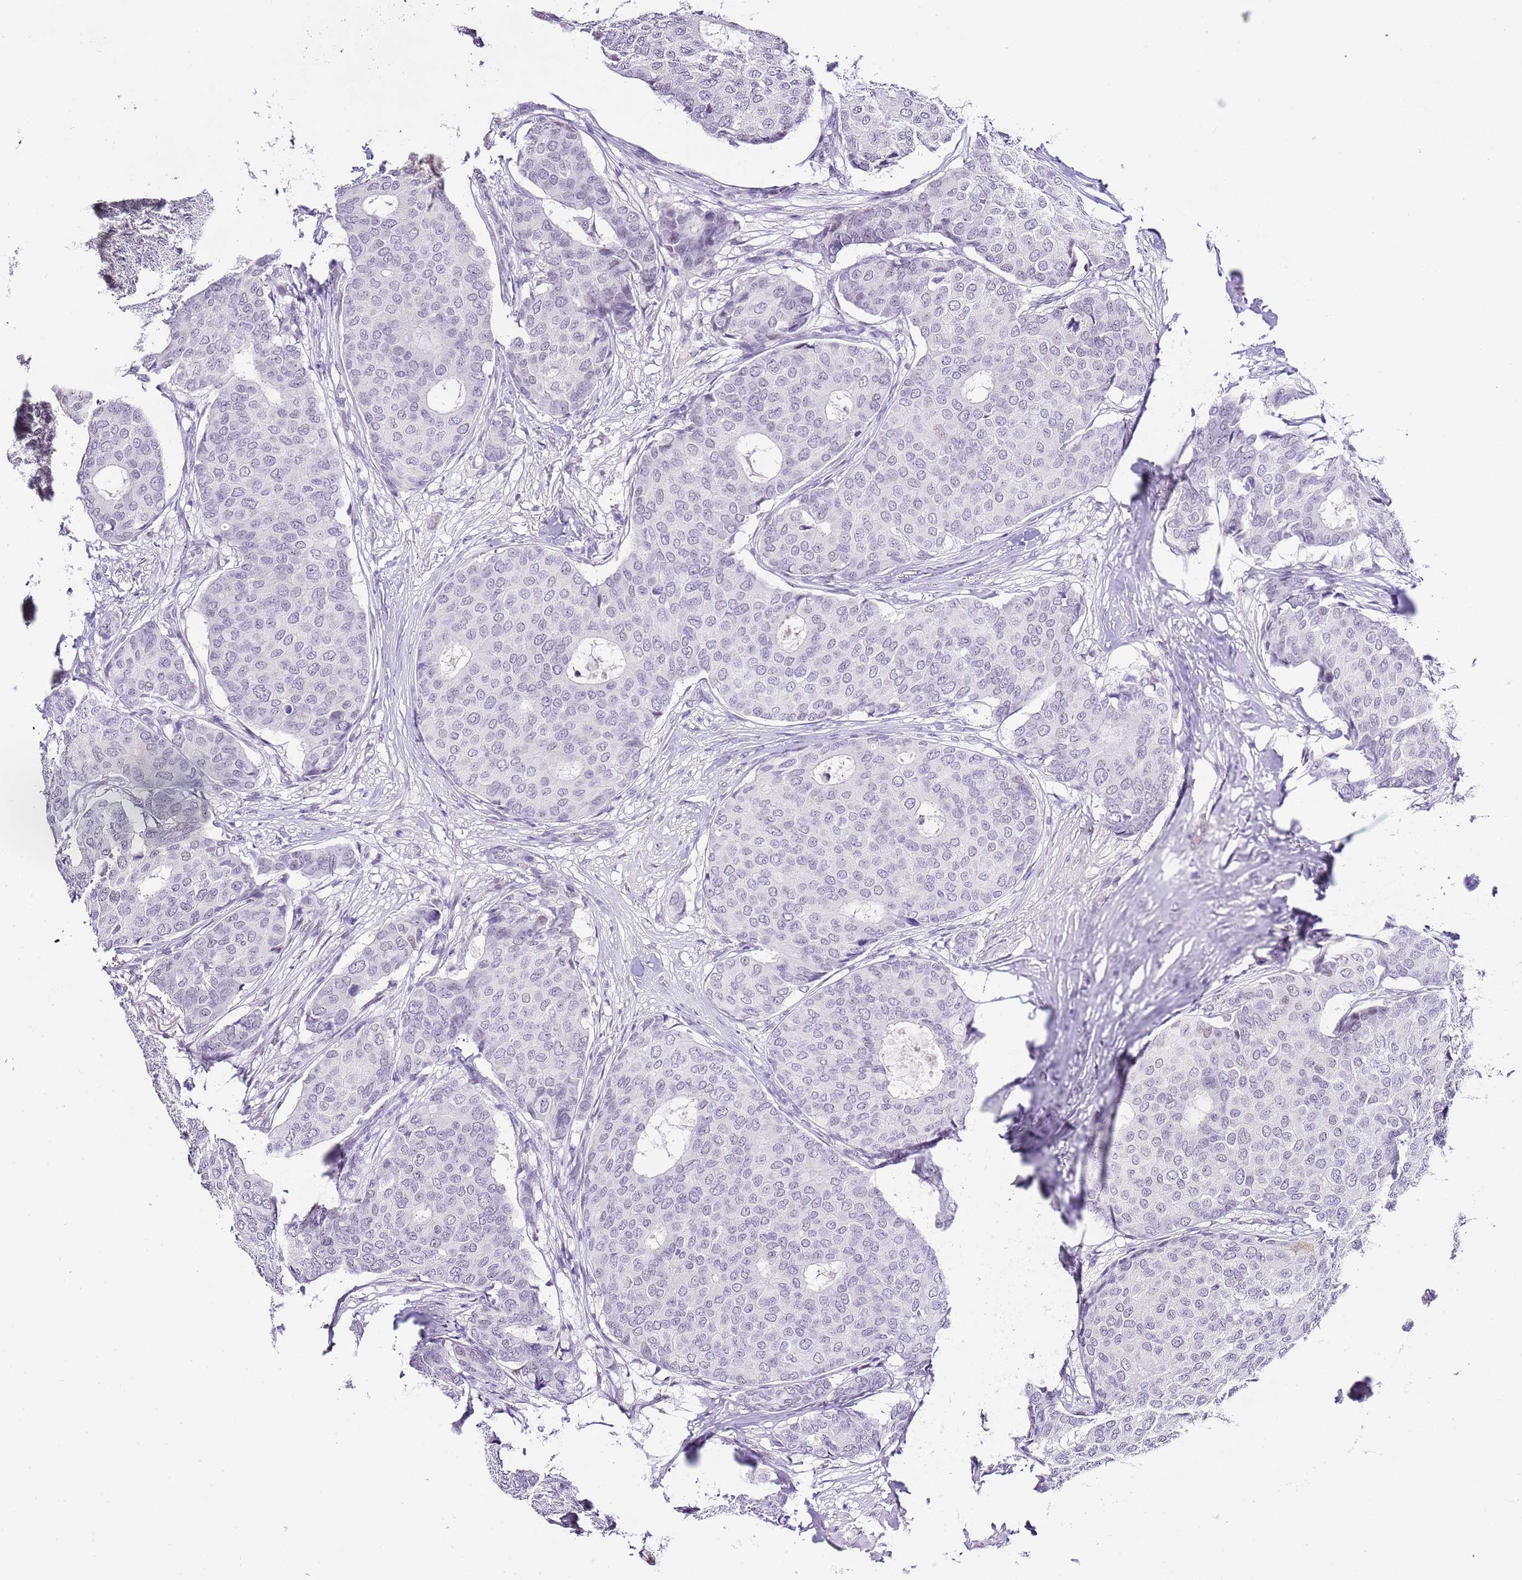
{"staining": {"intensity": "negative", "quantity": "none", "location": "none"}, "tissue": "breast cancer", "cell_type": "Tumor cells", "image_type": "cancer", "snomed": [{"axis": "morphology", "description": "Duct carcinoma"}, {"axis": "topography", "description": "Breast"}], "caption": "A histopathology image of human breast infiltrating ductal carcinoma is negative for staining in tumor cells.", "gene": "NOP56", "patient": {"sex": "female", "age": 75}}